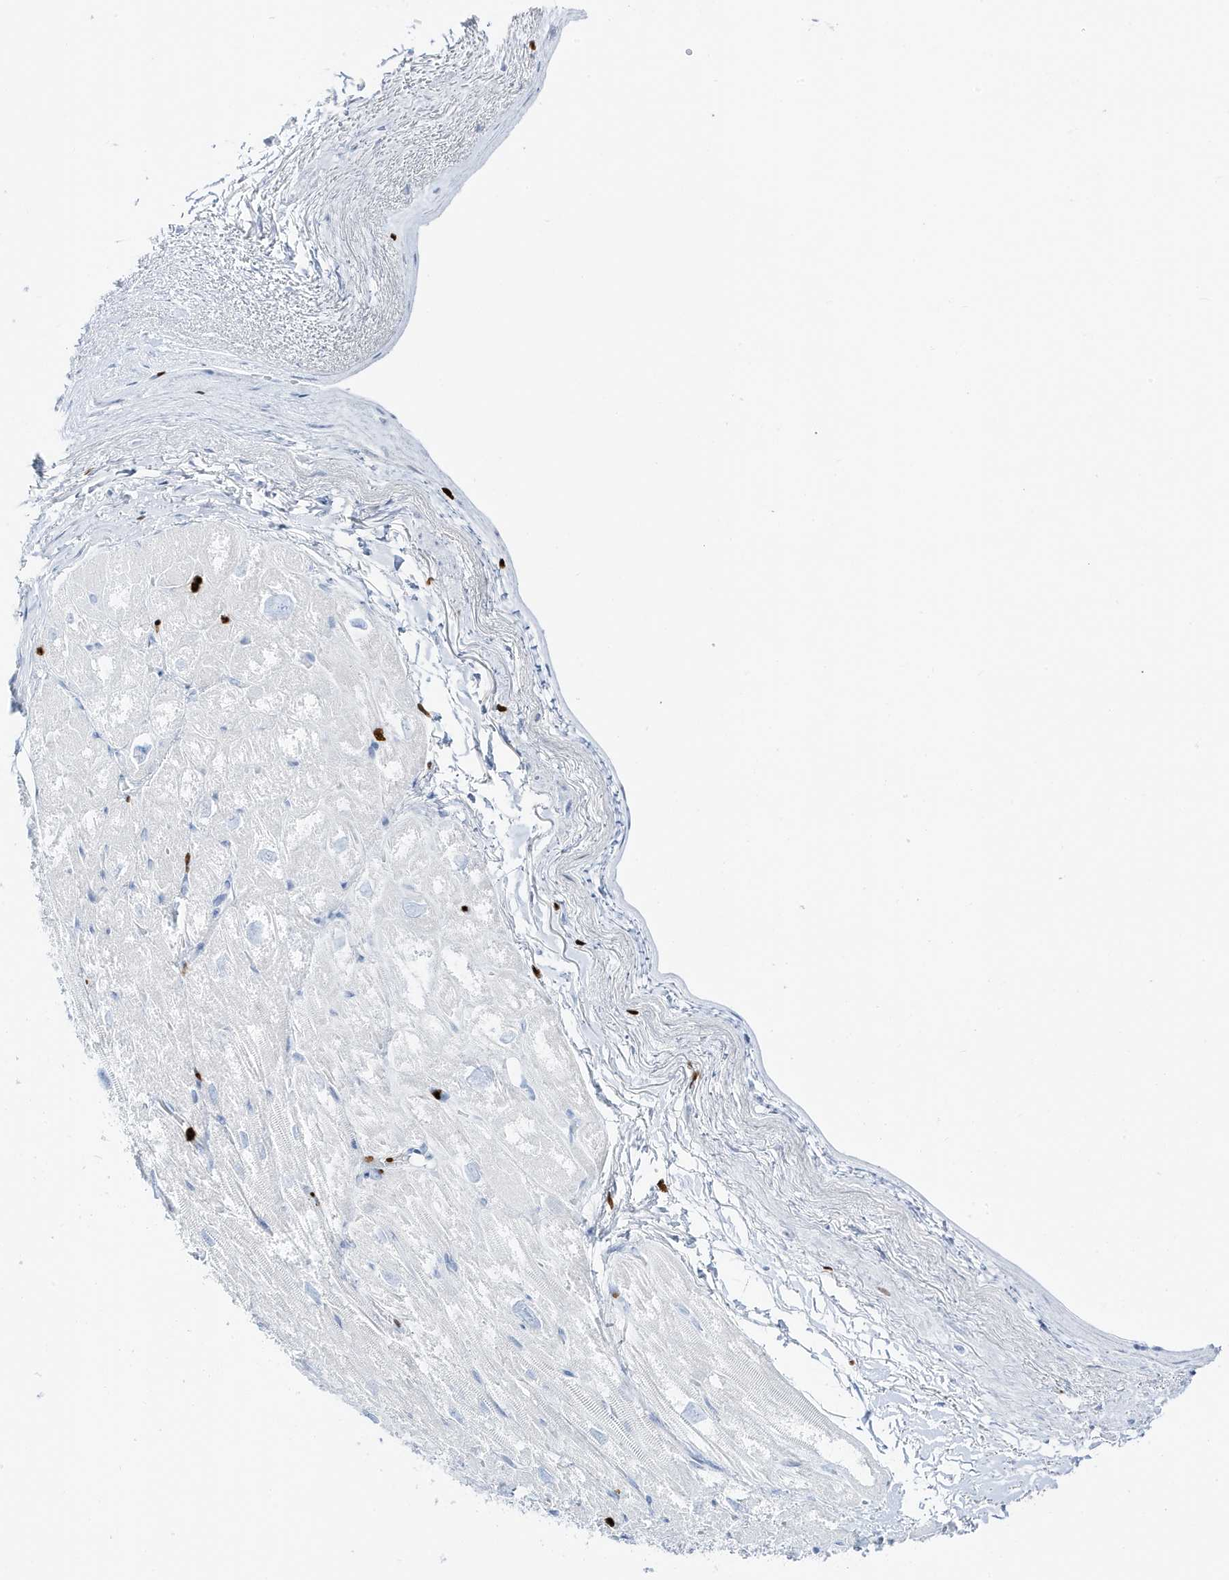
{"staining": {"intensity": "negative", "quantity": "none", "location": "none"}, "tissue": "heart muscle", "cell_type": "Cardiomyocytes", "image_type": "normal", "snomed": [{"axis": "morphology", "description": "Normal tissue, NOS"}, {"axis": "topography", "description": "Heart"}], "caption": "Human heart muscle stained for a protein using immunohistochemistry (IHC) displays no positivity in cardiomyocytes.", "gene": "MNDA", "patient": {"sex": "male", "age": 50}}